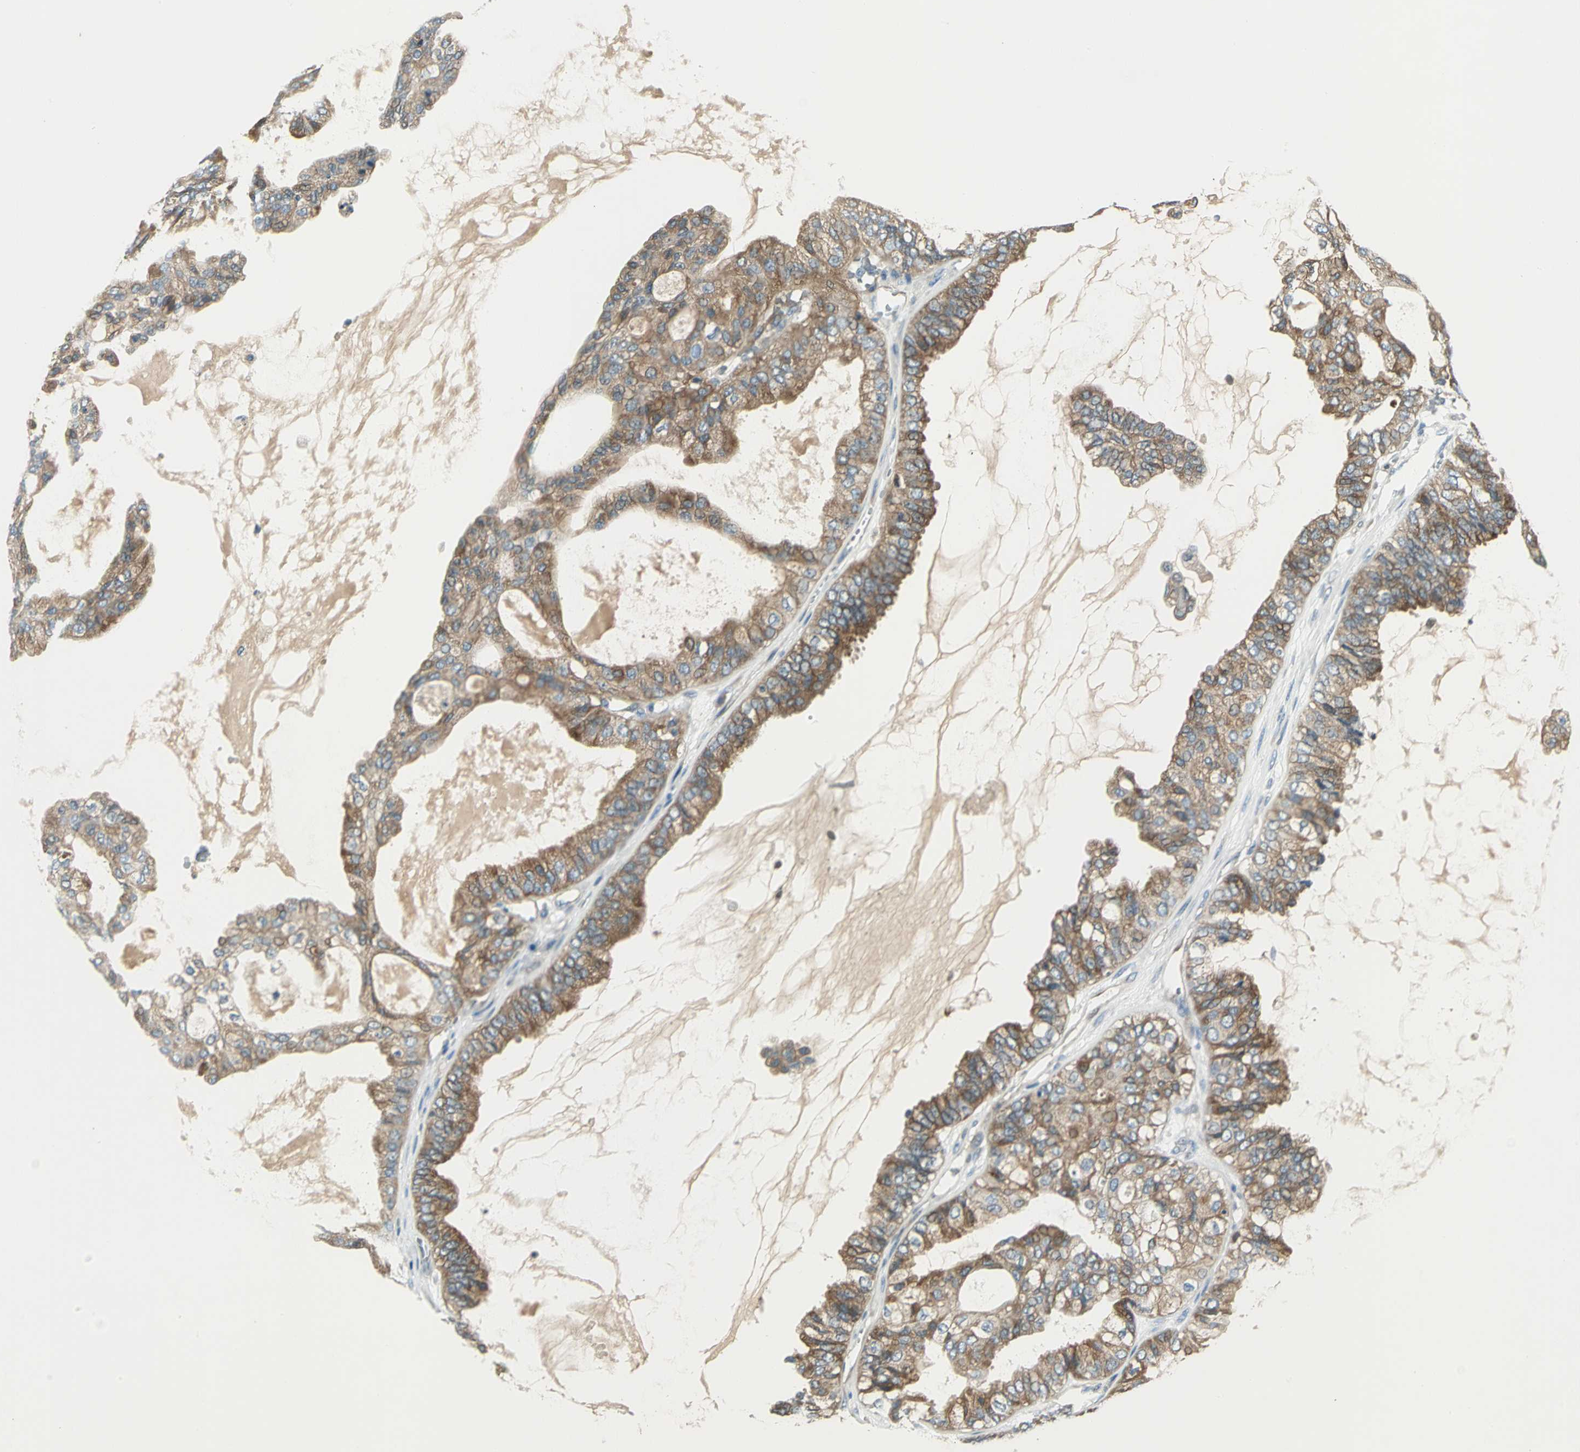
{"staining": {"intensity": "moderate", "quantity": ">75%", "location": "cytoplasmic/membranous"}, "tissue": "ovarian cancer", "cell_type": "Tumor cells", "image_type": "cancer", "snomed": [{"axis": "morphology", "description": "Carcinoma, NOS"}, {"axis": "morphology", "description": "Carcinoma, endometroid"}, {"axis": "topography", "description": "Ovary"}], "caption": "Brown immunohistochemical staining in carcinoma (ovarian) reveals moderate cytoplasmic/membranous staining in approximately >75% of tumor cells.", "gene": "PRKAA1", "patient": {"sex": "female", "age": 50}}